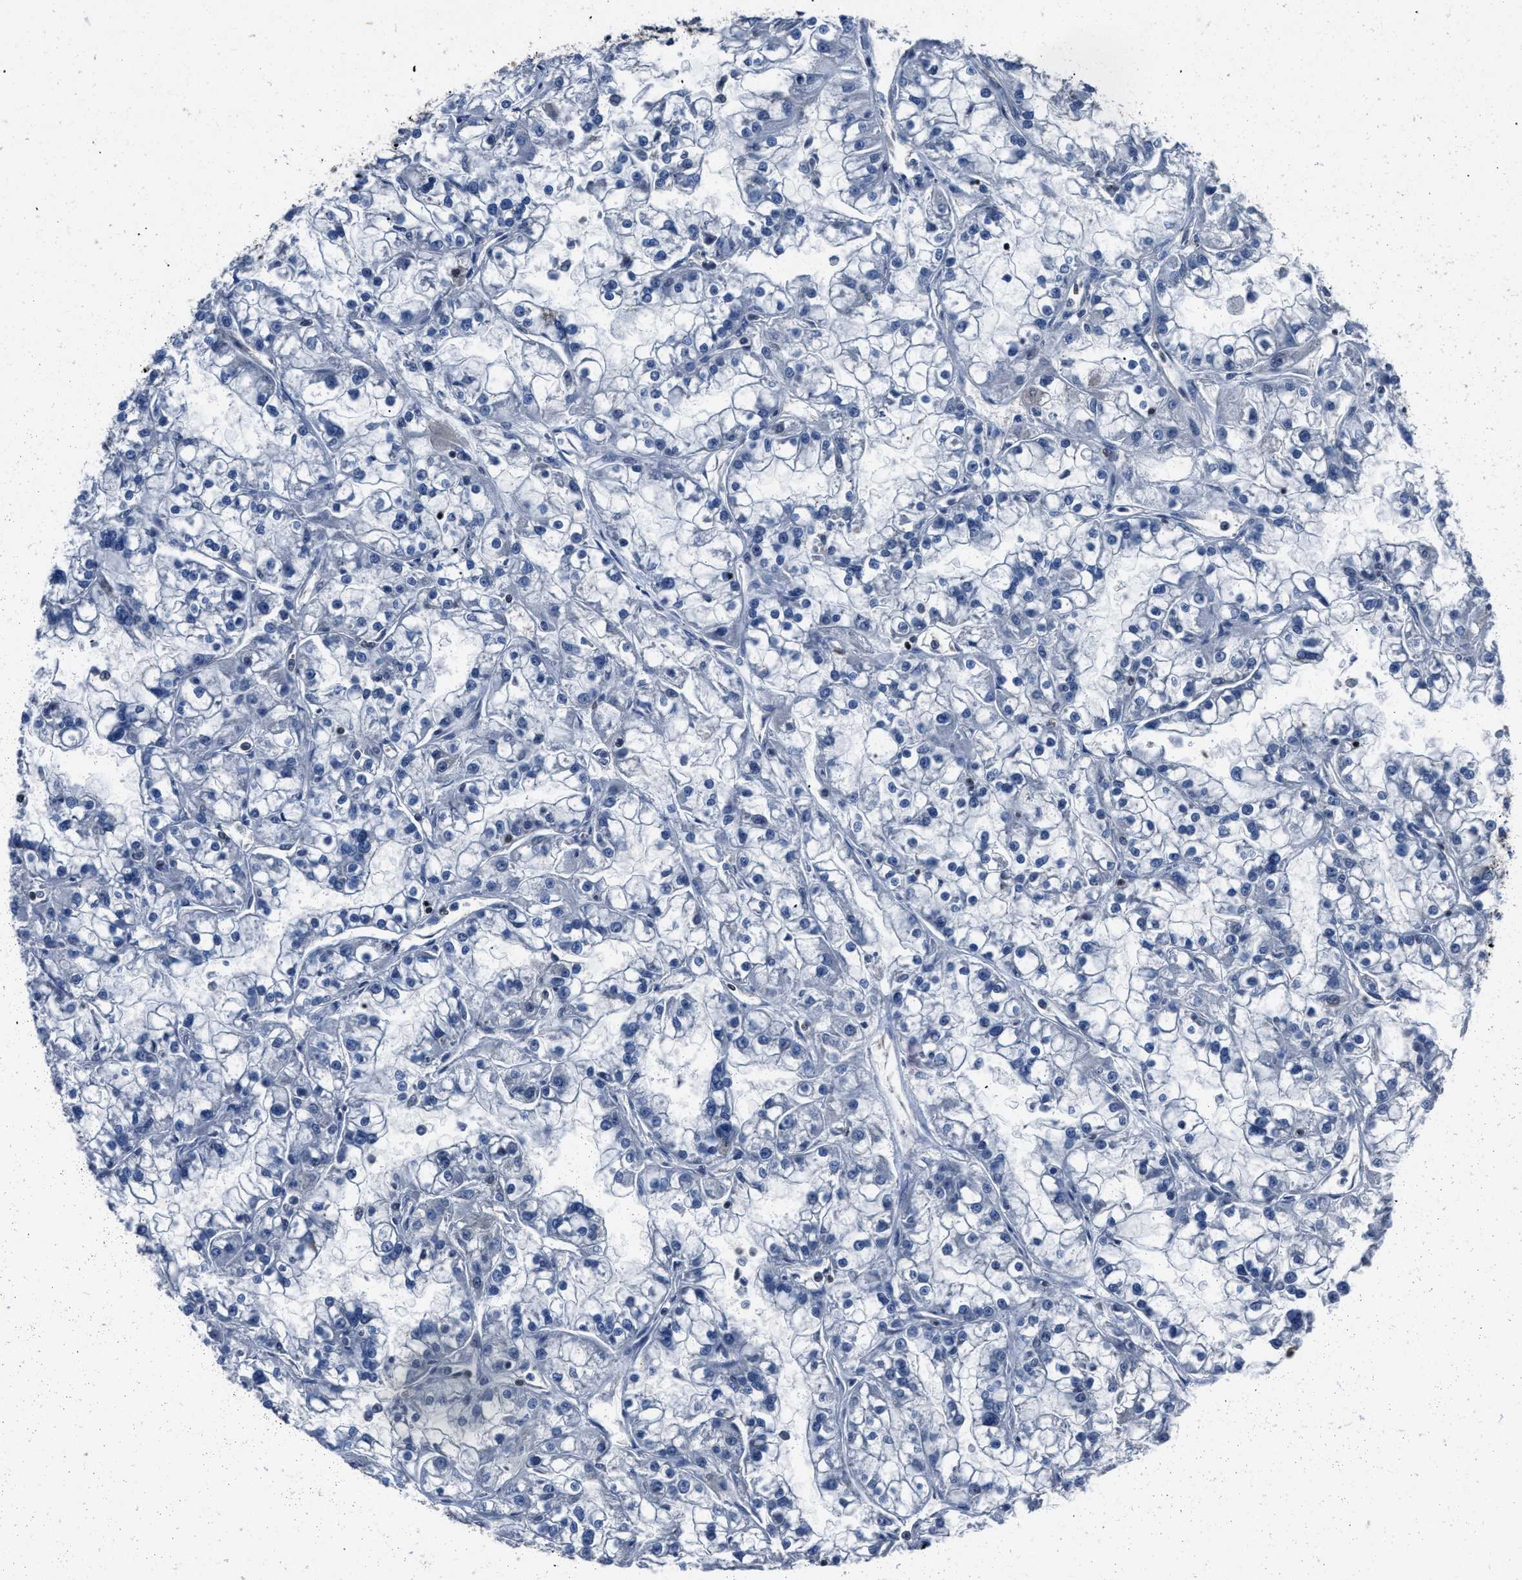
{"staining": {"intensity": "negative", "quantity": "none", "location": "none"}, "tissue": "renal cancer", "cell_type": "Tumor cells", "image_type": "cancer", "snomed": [{"axis": "morphology", "description": "Adenocarcinoma, NOS"}, {"axis": "topography", "description": "Kidney"}], "caption": "The photomicrograph reveals no significant expression in tumor cells of renal adenocarcinoma.", "gene": "YARS1", "patient": {"sex": "female", "age": 52}}